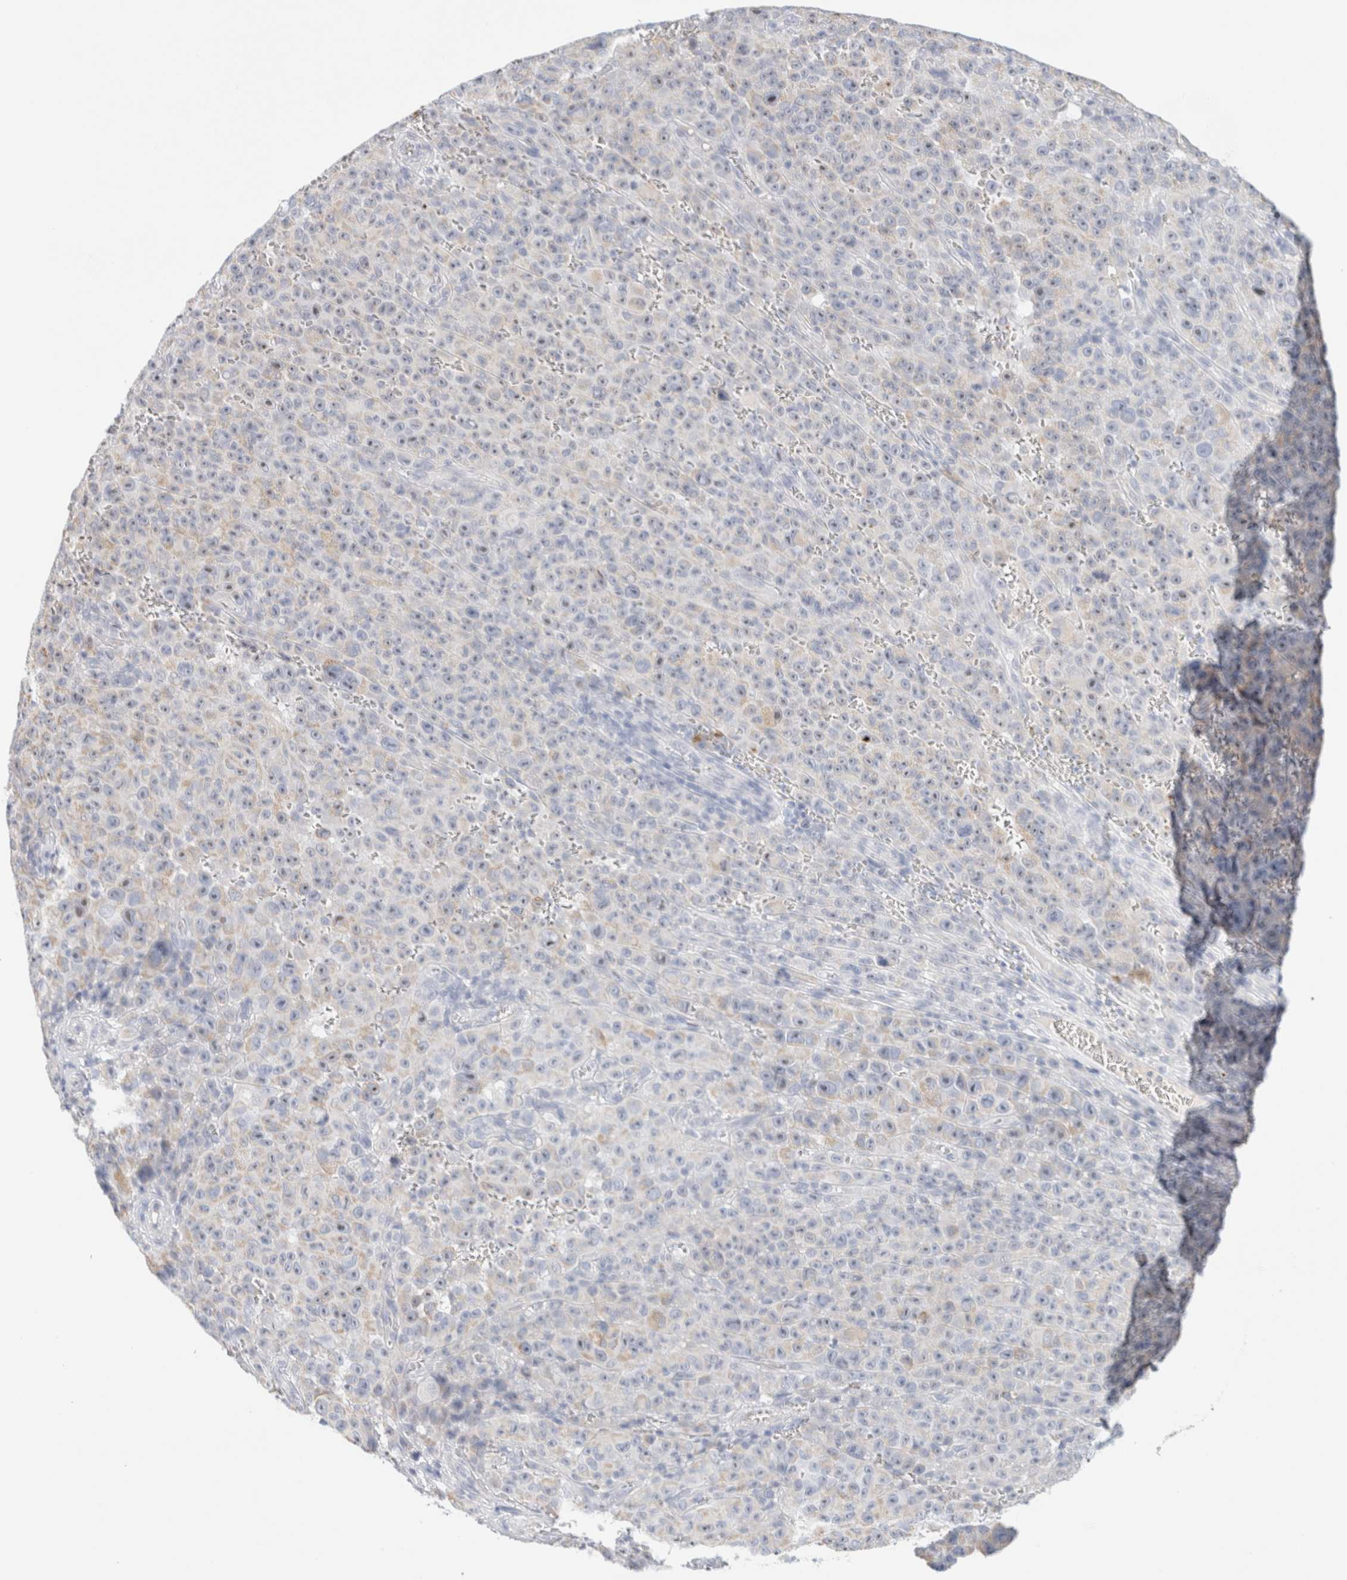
{"staining": {"intensity": "weak", "quantity": "<25%", "location": "cytoplasmic/membranous"}, "tissue": "melanoma", "cell_type": "Tumor cells", "image_type": "cancer", "snomed": [{"axis": "morphology", "description": "Malignant melanoma, NOS"}, {"axis": "topography", "description": "Skin"}], "caption": "Immunohistochemical staining of melanoma demonstrates no significant positivity in tumor cells. (Brightfield microscopy of DAB immunohistochemistry (IHC) at high magnification).", "gene": "HEXD", "patient": {"sex": "female", "age": 82}}